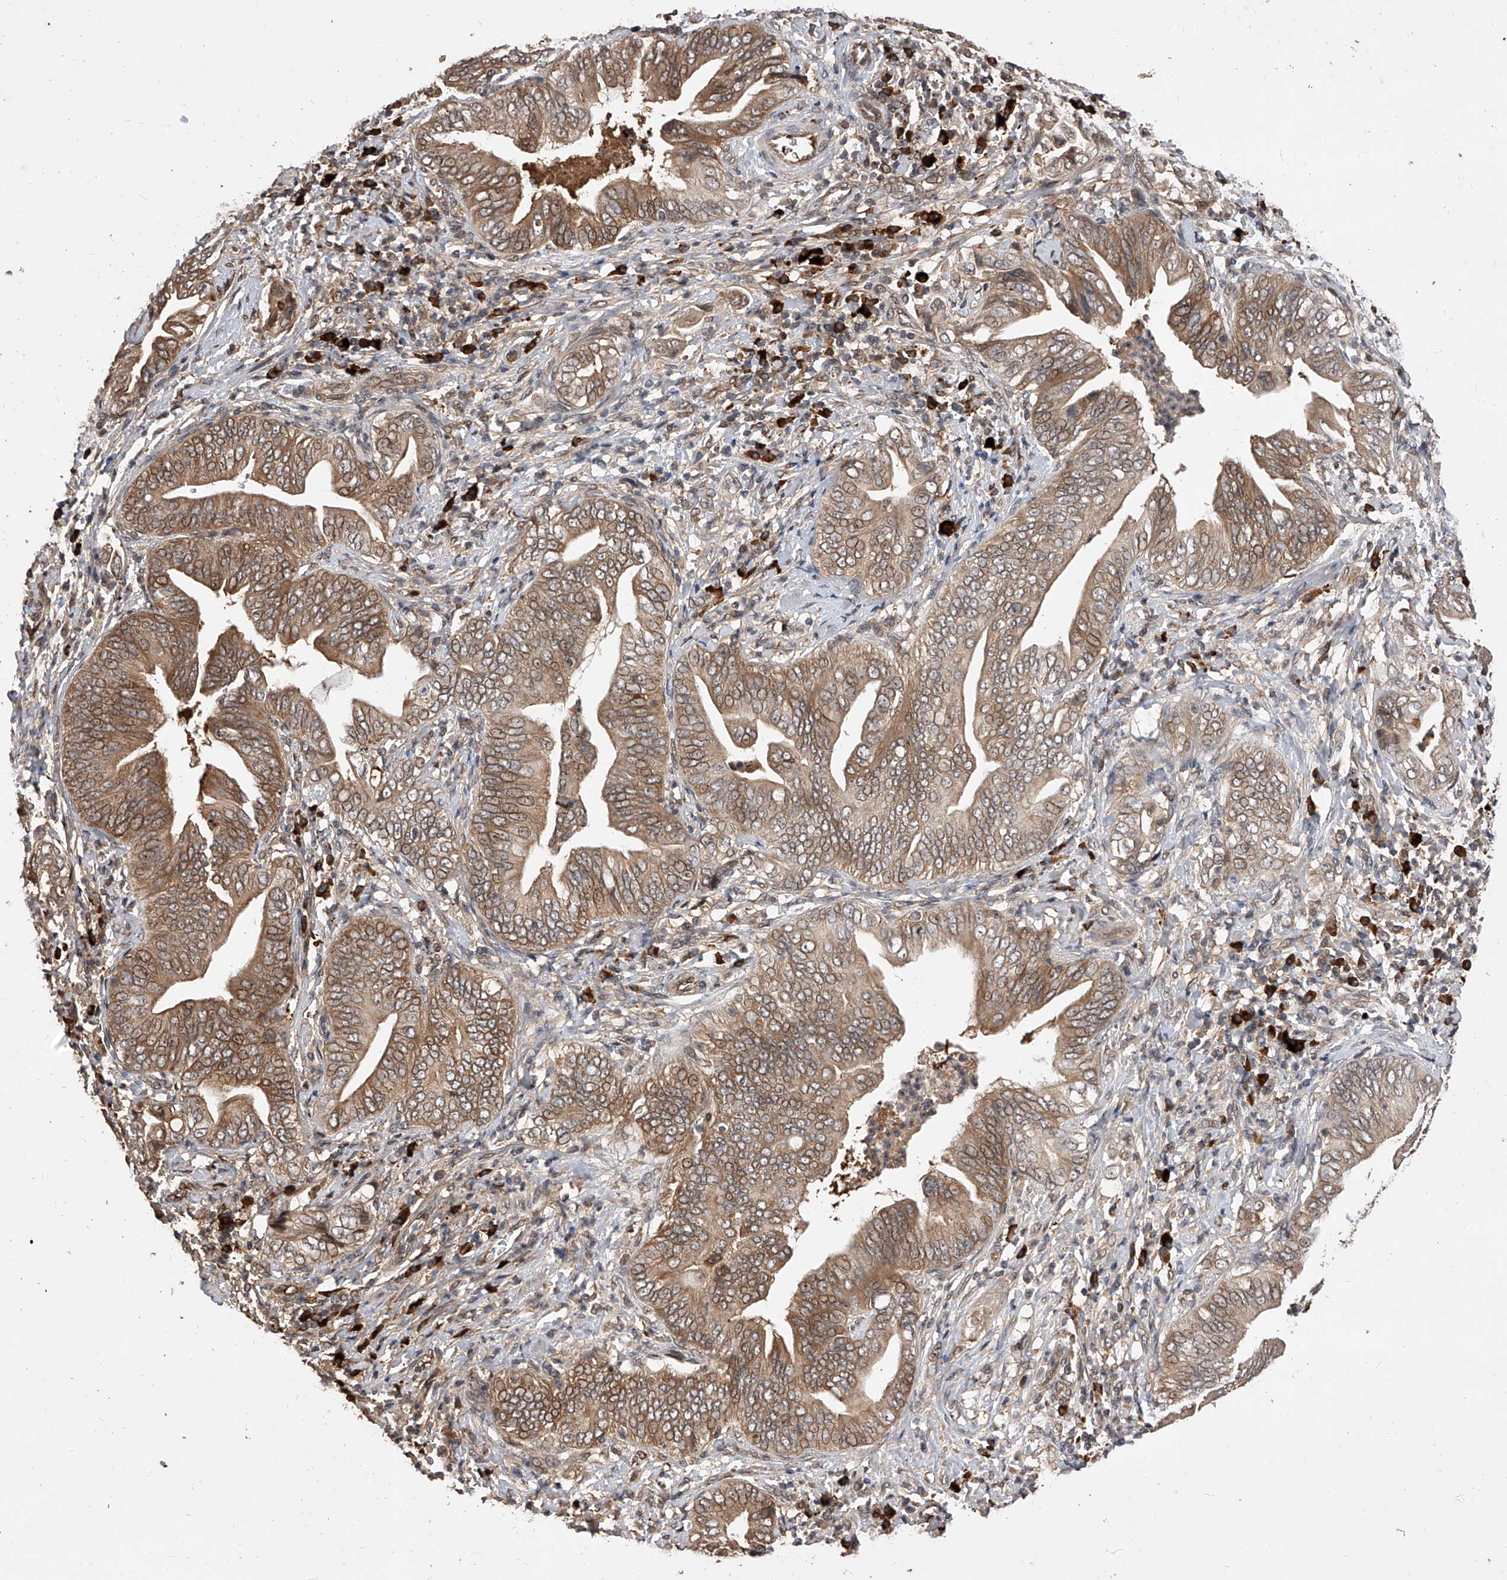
{"staining": {"intensity": "moderate", "quantity": ">75%", "location": "cytoplasmic/membranous,nuclear"}, "tissue": "pancreatic cancer", "cell_type": "Tumor cells", "image_type": "cancer", "snomed": [{"axis": "morphology", "description": "Adenocarcinoma, NOS"}, {"axis": "topography", "description": "Pancreas"}], "caption": "The image reveals a brown stain indicating the presence of a protein in the cytoplasmic/membranous and nuclear of tumor cells in pancreatic adenocarcinoma.", "gene": "CFAP410", "patient": {"sex": "male", "age": 75}}